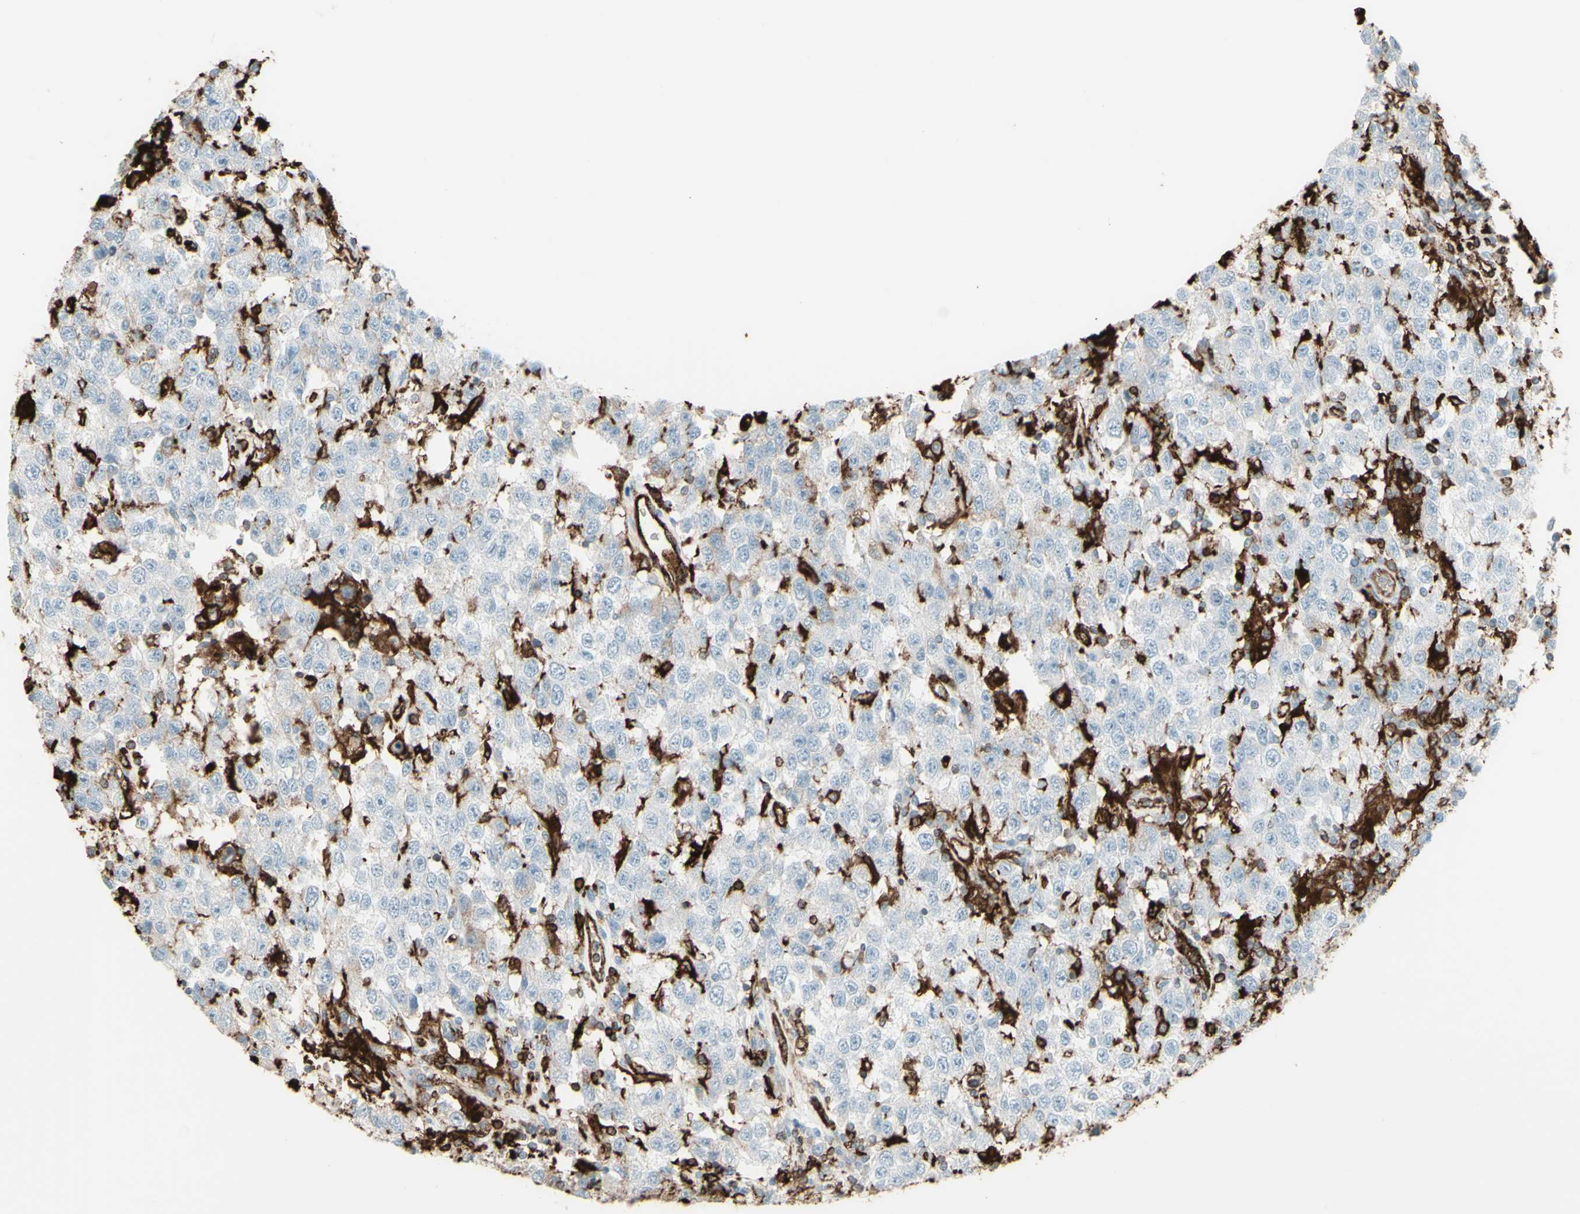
{"staining": {"intensity": "negative", "quantity": "none", "location": "none"}, "tissue": "testis cancer", "cell_type": "Tumor cells", "image_type": "cancer", "snomed": [{"axis": "morphology", "description": "Seminoma, NOS"}, {"axis": "topography", "description": "Testis"}], "caption": "Immunohistochemistry (IHC) photomicrograph of seminoma (testis) stained for a protein (brown), which exhibits no staining in tumor cells.", "gene": "HLA-DPB1", "patient": {"sex": "male", "age": 41}}